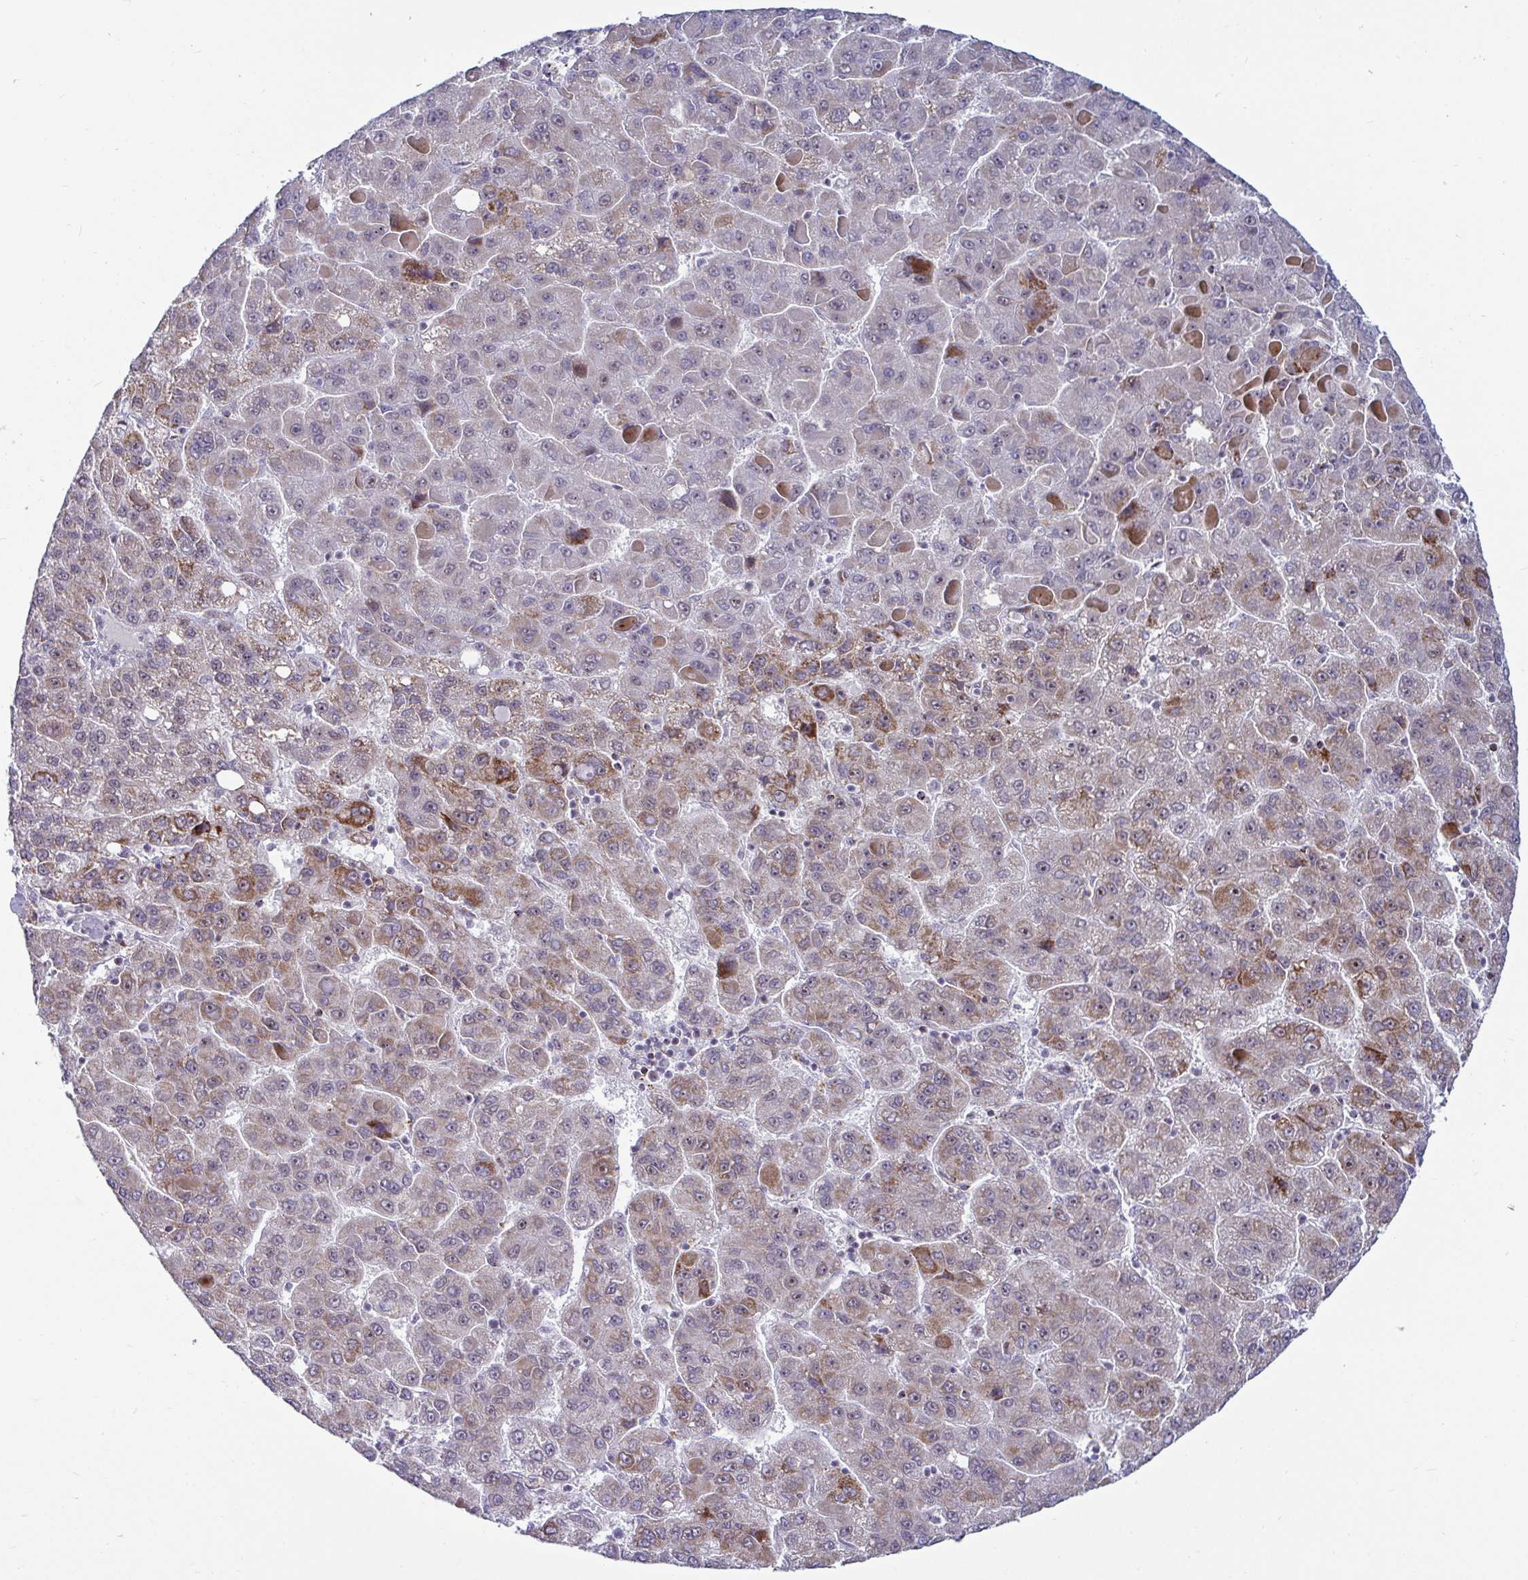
{"staining": {"intensity": "moderate", "quantity": "25%-75%", "location": "cytoplasmic/membranous"}, "tissue": "liver cancer", "cell_type": "Tumor cells", "image_type": "cancer", "snomed": [{"axis": "morphology", "description": "Carcinoma, Hepatocellular, NOS"}, {"axis": "topography", "description": "Liver"}], "caption": "This image shows immunohistochemistry staining of human liver cancer (hepatocellular carcinoma), with medium moderate cytoplasmic/membranous positivity in approximately 25%-75% of tumor cells.", "gene": "DZIP1", "patient": {"sex": "female", "age": 82}}